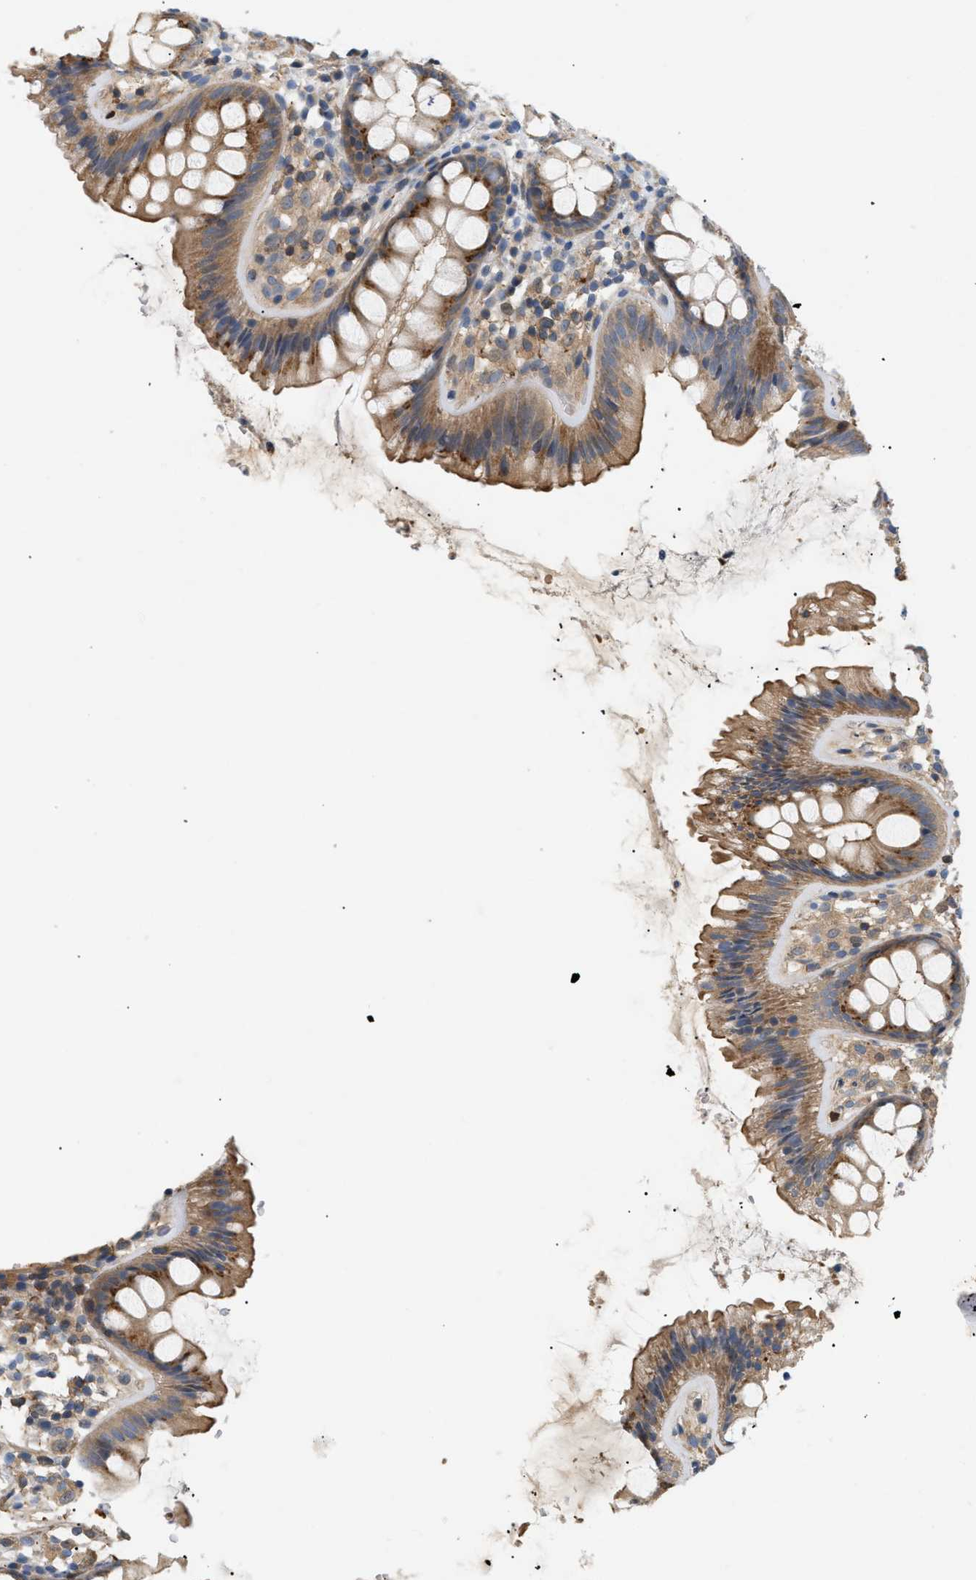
{"staining": {"intensity": "weak", "quantity": ">75%", "location": "cytoplasmic/membranous"}, "tissue": "colon", "cell_type": "Endothelial cells", "image_type": "normal", "snomed": [{"axis": "morphology", "description": "Normal tissue, NOS"}, {"axis": "topography", "description": "Colon"}], "caption": "About >75% of endothelial cells in normal colon exhibit weak cytoplasmic/membranous protein staining as visualized by brown immunohistochemical staining.", "gene": "FARS2", "patient": {"sex": "female", "age": 56}}